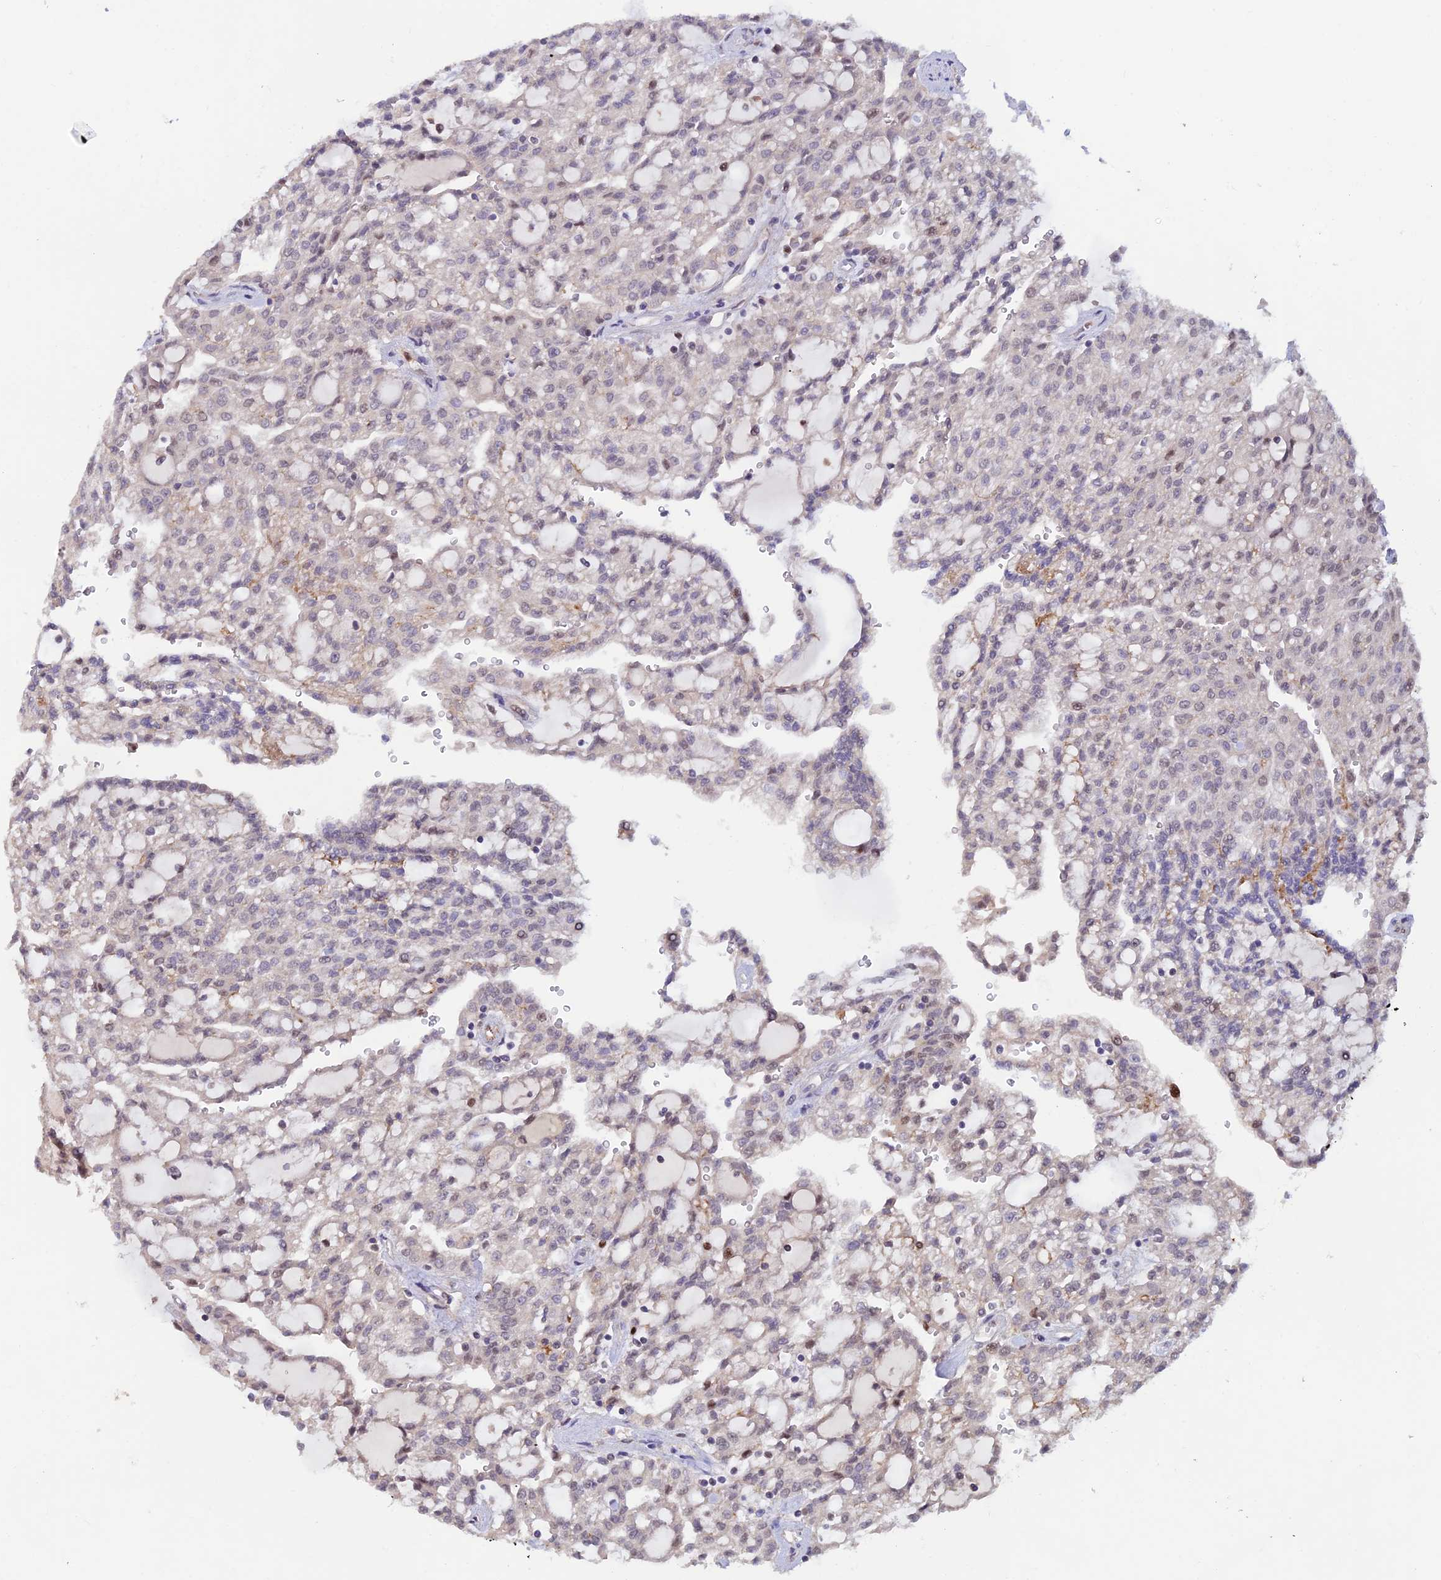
{"staining": {"intensity": "weak", "quantity": "25%-75%", "location": "nuclear"}, "tissue": "renal cancer", "cell_type": "Tumor cells", "image_type": "cancer", "snomed": [{"axis": "morphology", "description": "Adenocarcinoma, NOS"}, {"axis": "topography", "description": "Kidney"}], "caption": "IHC of human renal cancer exhibits low levels of weak nuclear staining in approximately 25%-75% of tumor cells.", "gene": "FASTKD5", "patient": {"sex": "male", "age": 63}}